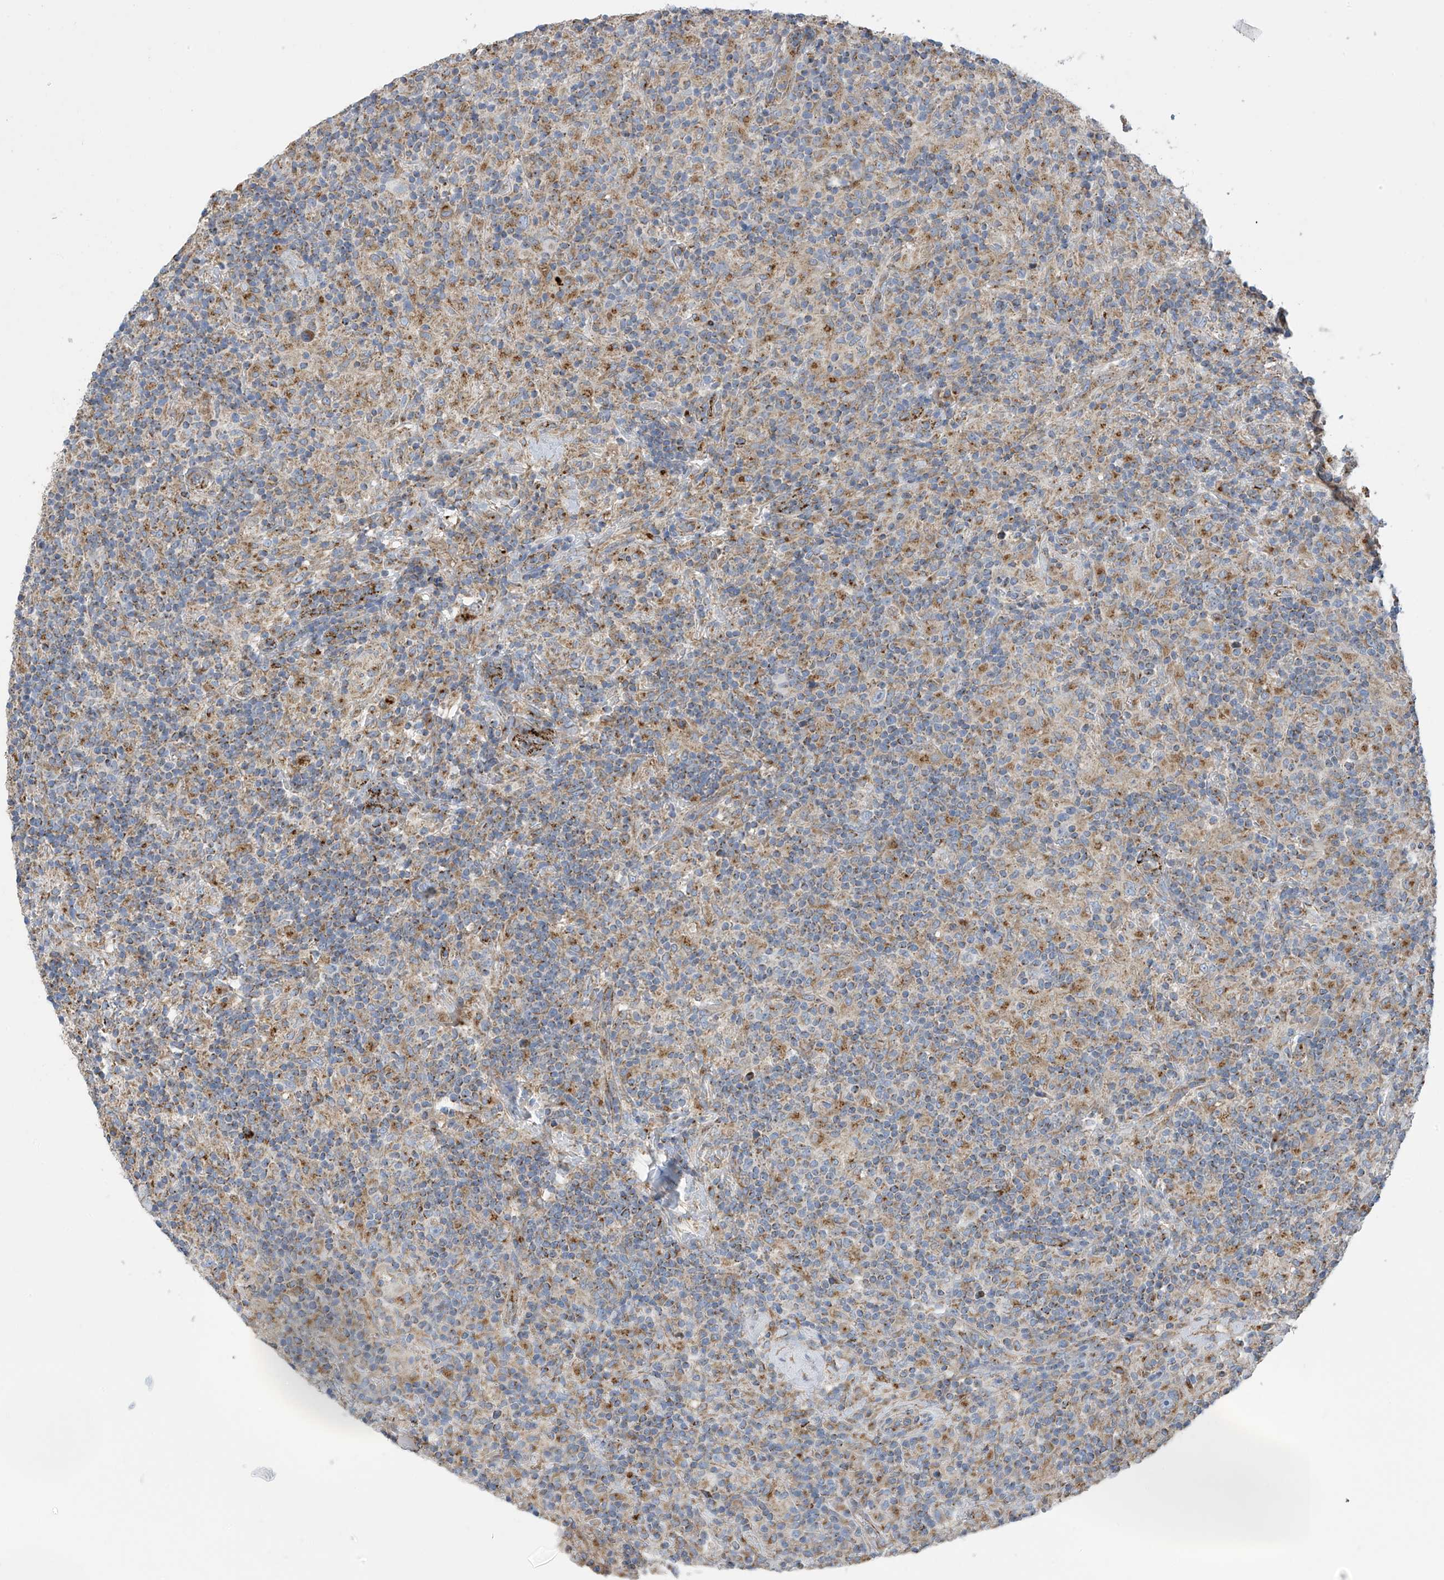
{"staining": {"intensity": "moderate", "quantity": "<25%", "location": "cytoplasmic/membranous"}, "tissue": "lymphoma", "cell_type": "Tumor cells", "image_type": "cancer", "snomed": [{"axis": "morphology", "description": "Hodgkin's disease, NOS"}, {"axis": "topography", "description": "Lymph node"}], "caption": "Protein analysis of Hodgkin's disease tissue reveals moderate cytoplasmic/membranous positivity in about <25% of tumor cells.", "gene": "ITM2B", "patient": {"sex": "male", "age": 70}}